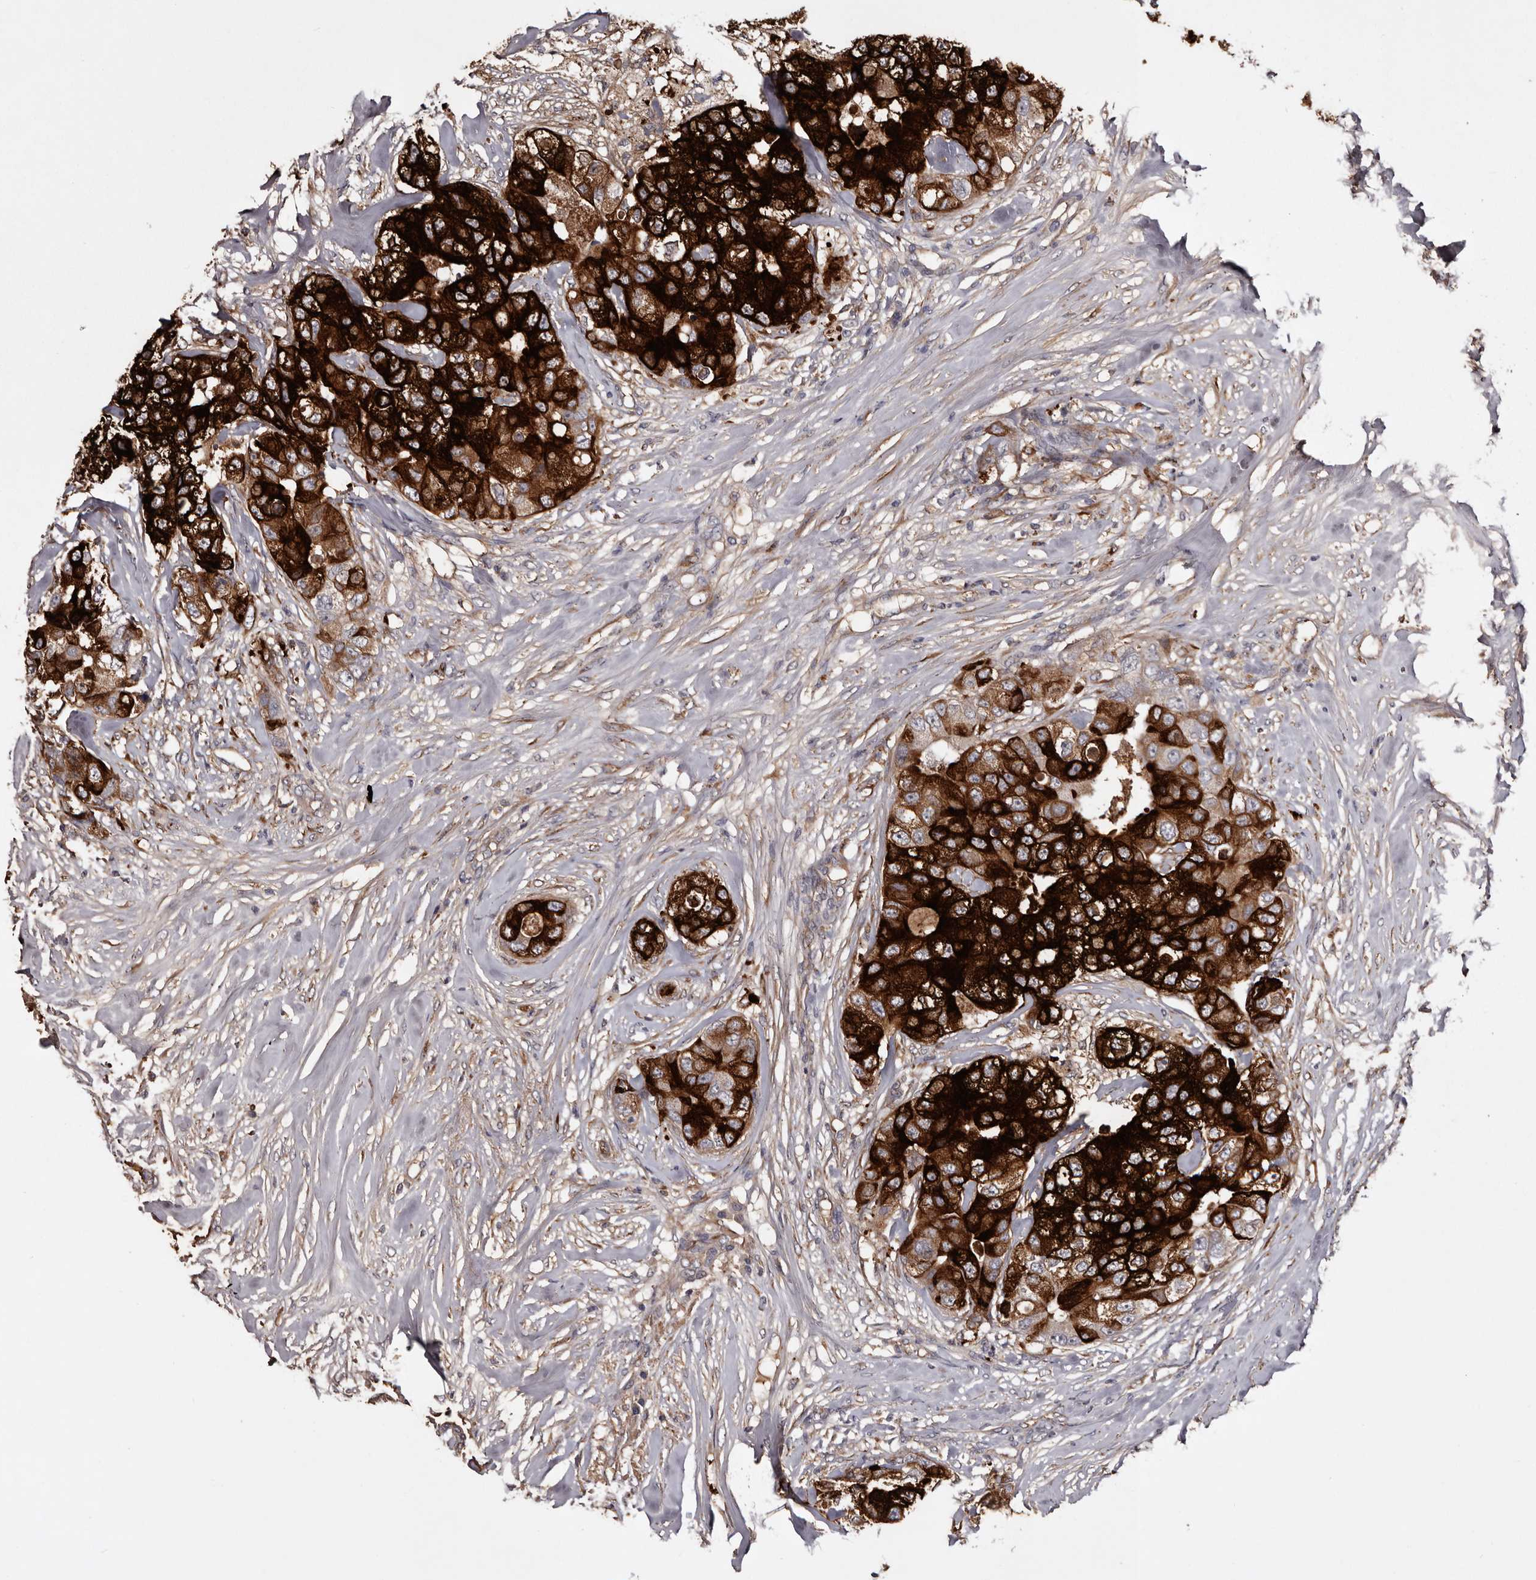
{"staining": {"intensity": "strong", "quantity": ">75%", "location": "cytoplasmic/membranous"}, "tissue": "breast cancer", "cell_type": "Tumor cells", "image_type": "cancer", "snomed": [{"axis": "morphology", "description": "Duct carcinoma"}, {"axis": "topography", "description": "Breast"}], "caption": "A brown stain highlights strong cytoplasmic/membranous positivity of a protein in breast cancer tumor cells. The staining is performed using DAB (3,3'-diaminobenzidine) brown chromogen to label protein expression. The nuclei are counter-stained blue using hematoxylin.", "gene": "CYP1B1", "patient": {"sex": "female", "age": 62}}